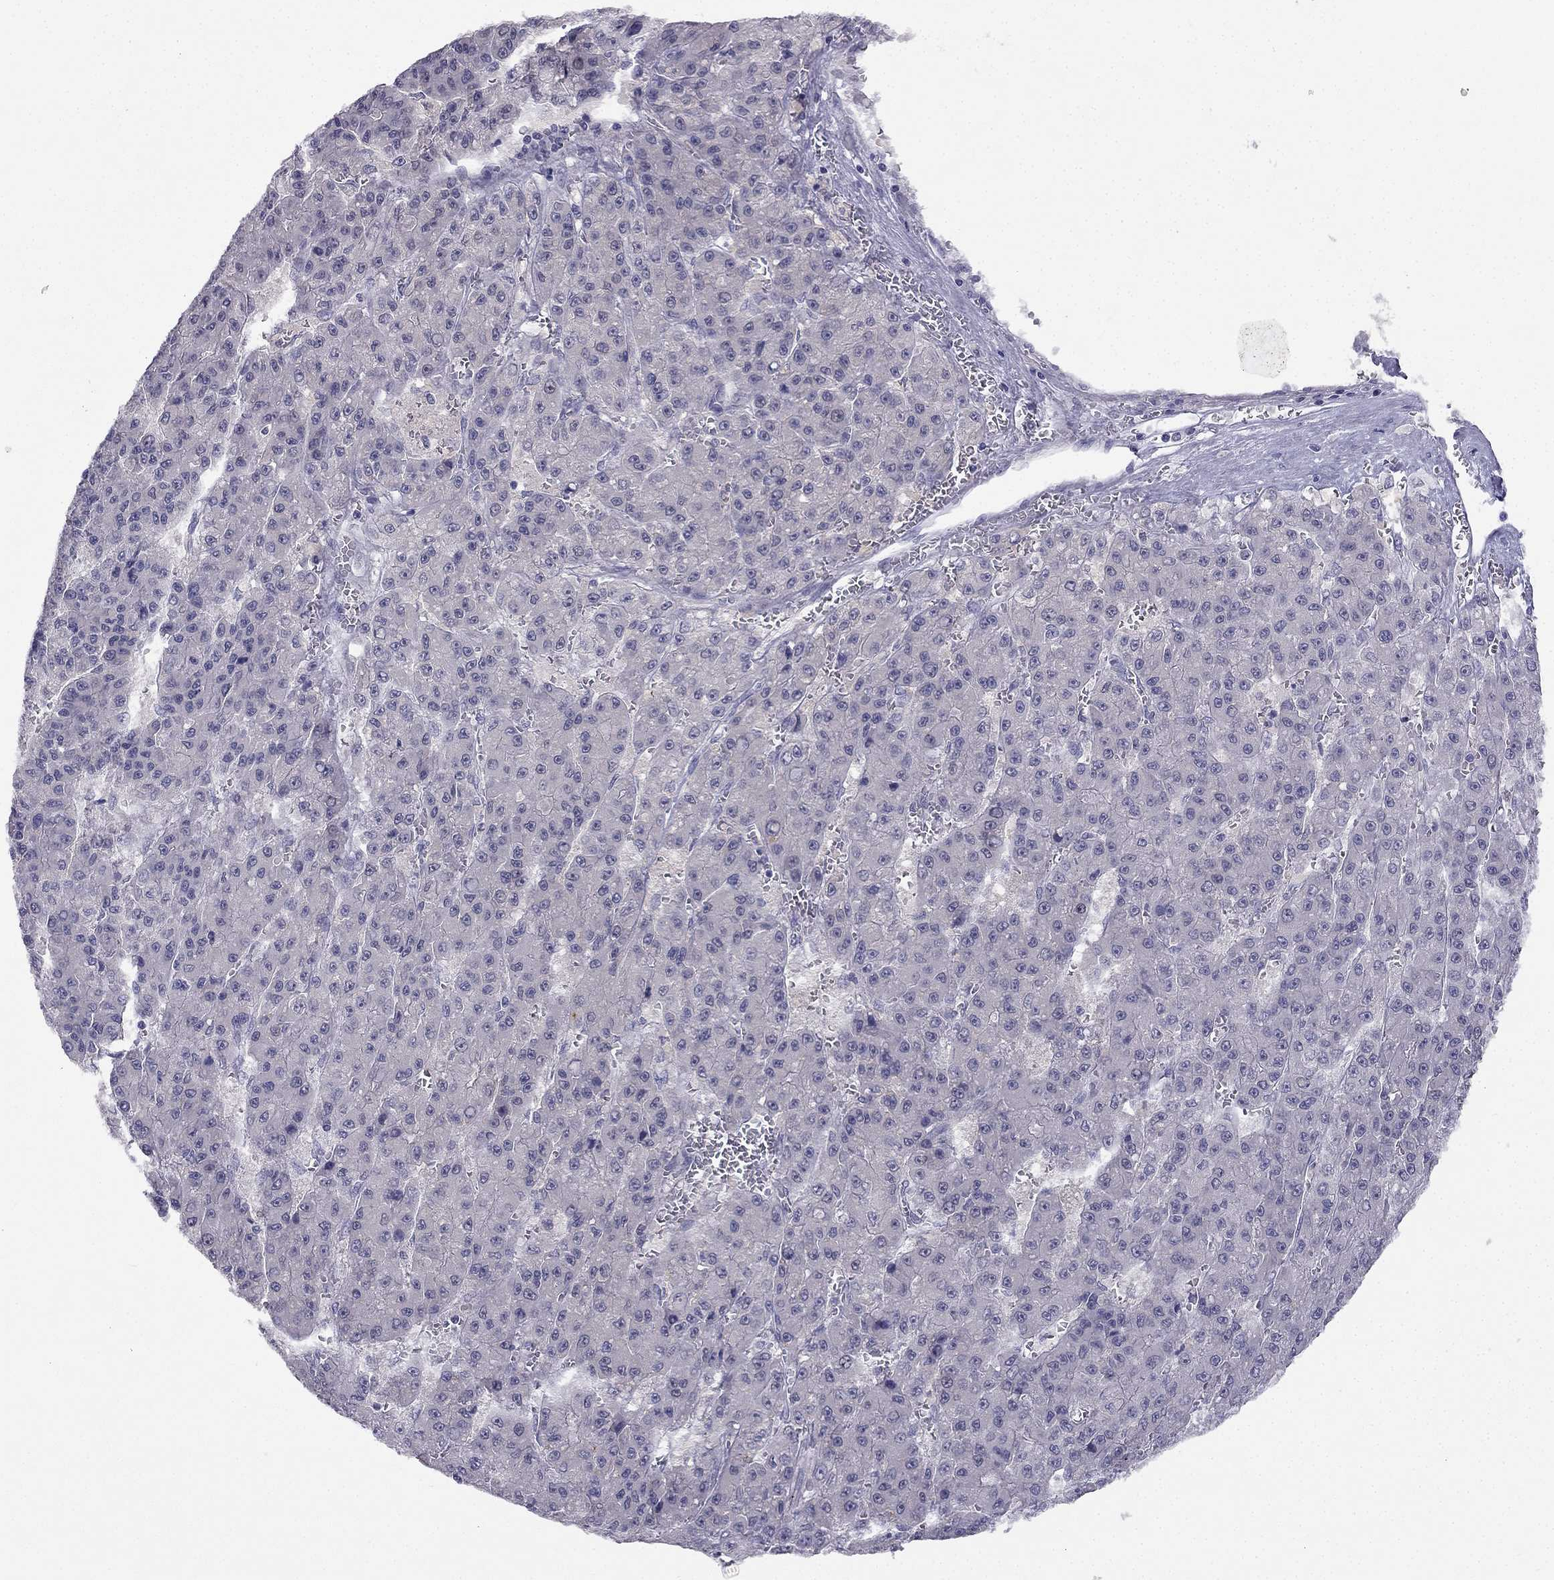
{"staining": {"intensity": "negative", "quantity": "none", "location": "none"}, "tissue": "liver cancer", "cell_type": "Tumor cells", "image_type": "cancer", "snomed": [{"axis": "morphology", "description": "Carcinoma, Hepatocellular, NOS"}, {"axis": "topography", "description": "Liver"}], "caption": "The photomicrograph shows no staining of tumor cells in liver cancer. The staining was performed using DAB (3,3'-diaminobenzidine) to visualize the protein expression in brown, while the nuclei were stained in blue with hematoxylin (Magnification: 20x).", "gene": "C16orf89", "patient": {"sex": "male", "age": 70}}